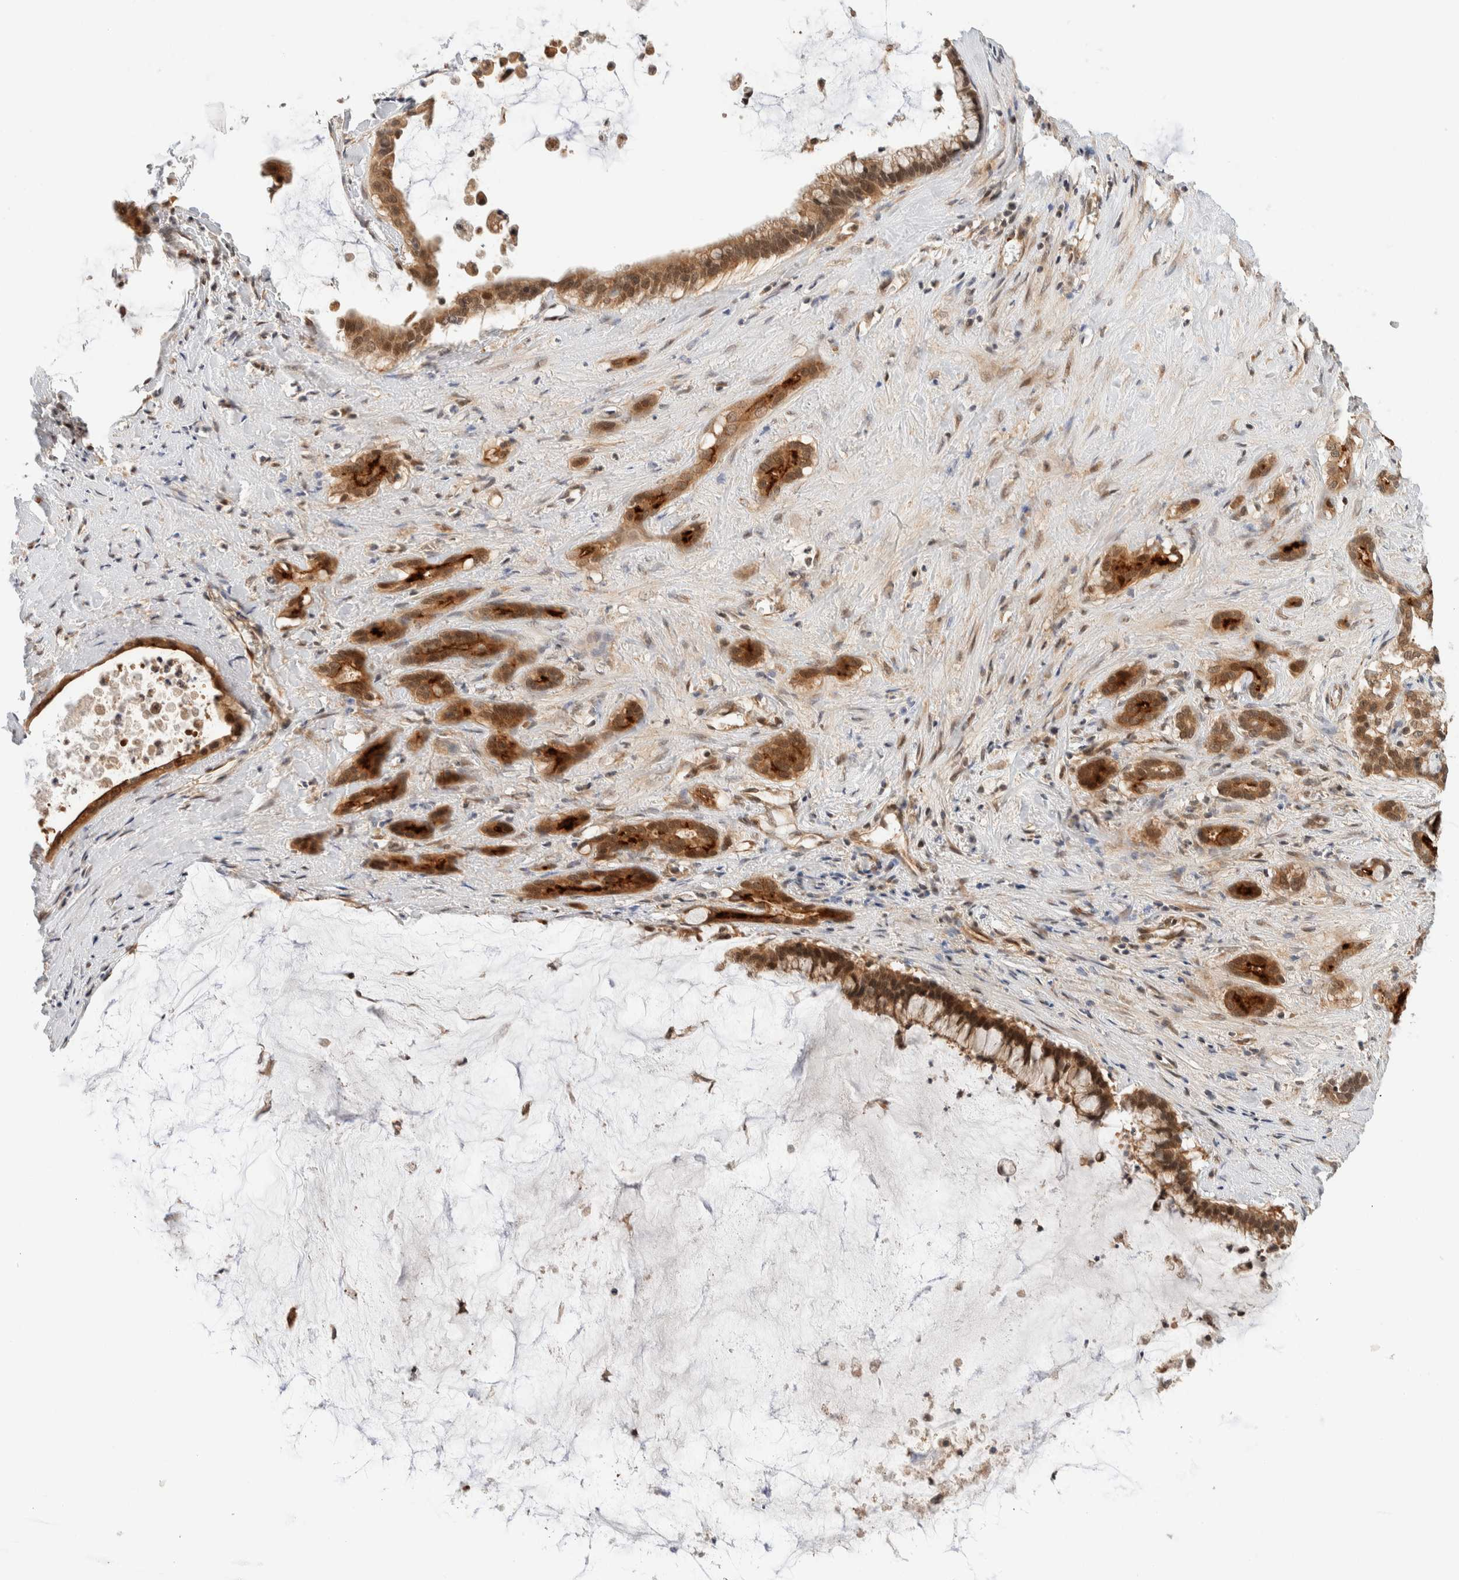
{"staining": {"intensity": "strong", "quantity": ">75%", "location": "cytoplasmic/membranous,nuclear"}, "tissue": "pancreatic cancer", "cell_type": "Tumor cells", "image_type": "cancer", "snomed": [{"axis": "morphology", "description": "Adenocarcinoma, NOS"}, {"axis": "topography", "description": "Pancreas"}], "caption": "Pancreatic adenocarcinoma tissue shows strong cytoplasmic/membranous and nuclear positivity in approximately >75% of tumor cells, visualized by immunohistochemistry.", "gene": "C8orf76", "patient": {"sex": "male", "age": 41}}